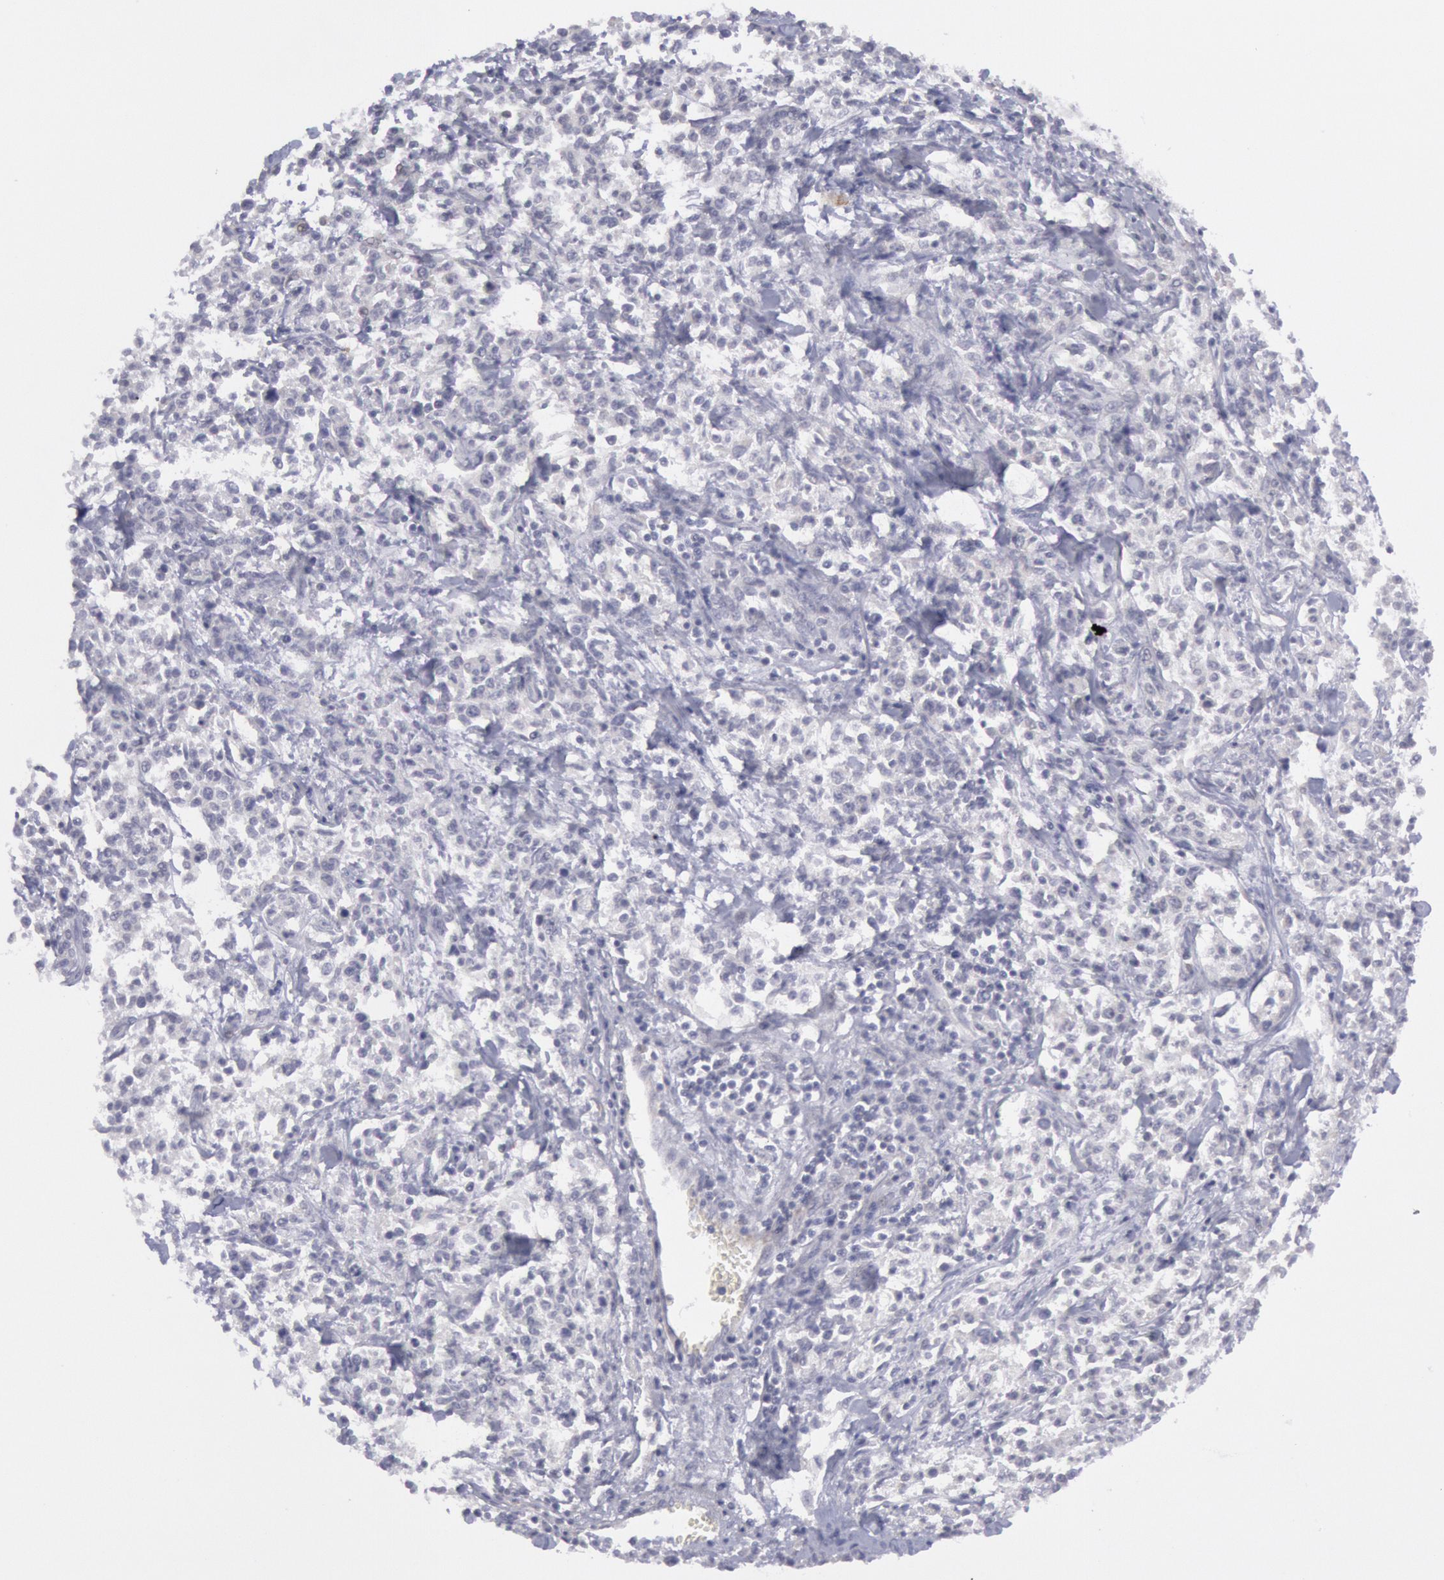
{"staining": {"intensity": "negative", "quantity": "none", "location": "none"}, "tissue": "lymphoma", "cell_type": "Tumor cells", "image_type": "cancer", "snomed": [{"axis": "morphology", "description": "Malignant lymphoma, non-Hodgkin's type, Low grade"}, {"axis": "topography", "description": "Small intestine"}], "caption": "High magnification brightfield microscopy of lymphoma stained with DAB (brown) and counterstained with hematoxylin (blue): tumor cells show no significant staining.", "gene": "PTGS2", "patient": {"sex": "female", "age": 59}}